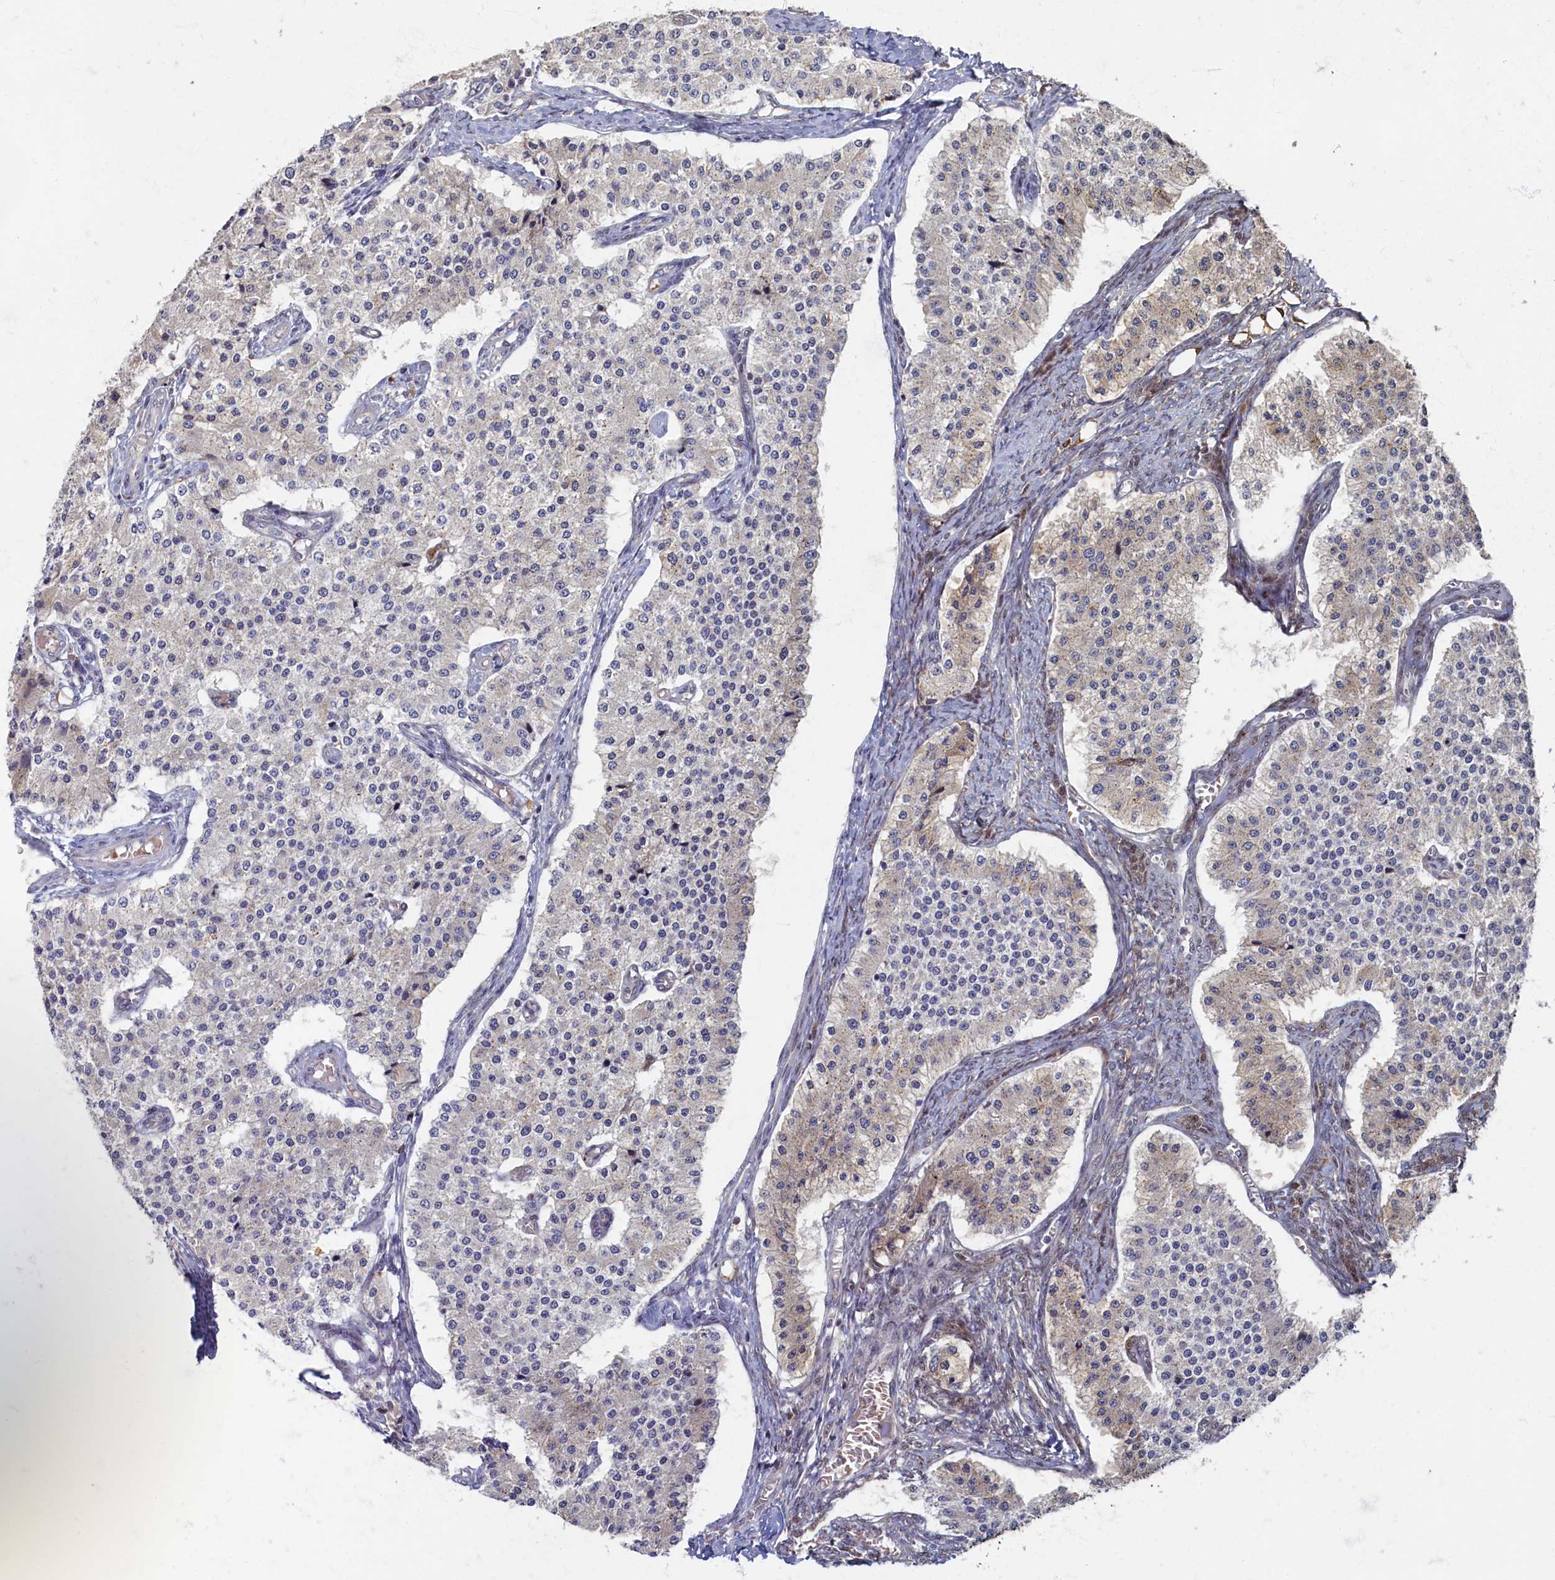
{"staining": {"intensity": "negative", "quantity": "none", "location": "none"}, "tissue": "carcinoid", "cell_type": "Tumor cells", "image_type": "cancer", "snomed": [{"axis": "morphology", "description": "Carcinoid, malignant, NOS"}, {"axis": "topography", "description": "Colon"}], "caption": "High magnification brightfield microscopy of carcinoid stained with DAB (brown) and counterstained with hematoxylin (blue): tumor cells show no significant expression.", "gene": "HUNK", "patient": {"sex": "female", "age": 52}}